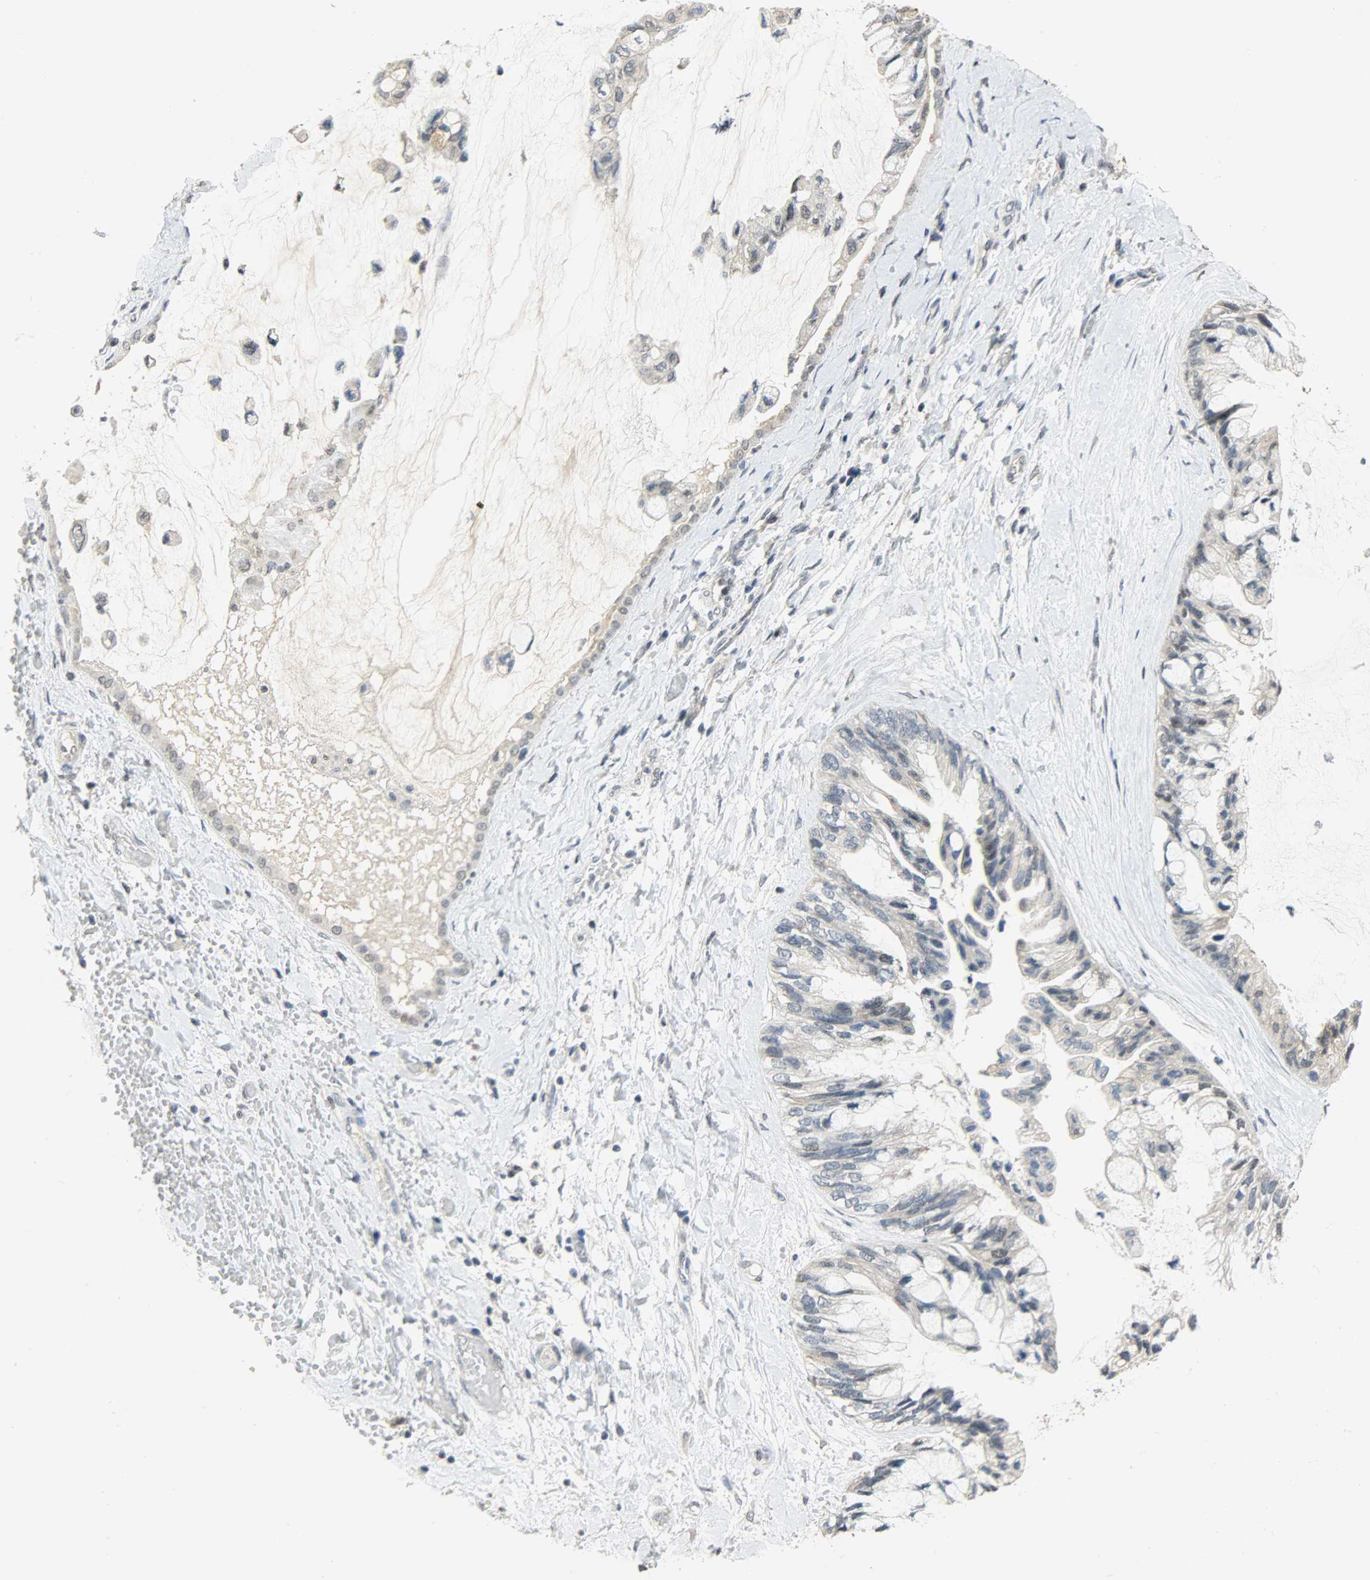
{"staining": {"intensity": "weak", "quantity": "<25%", "location": "cytoplasmic/membranous"}, "tissue": "ovarian cancer", "cell_type": "Tumor cells", "image_type": "cancer", "snomed": [{"axis": "morphology", "description": "Cystadenocarcinoma, mucinous, NOS"}, {"axis": "topography", "description": "Ovary"}], "caption": "Ovarian cancer was stained to show a protein in brown. There is no significant expression in tumor cells.", "gene": "DNAJB6", "patient": {"sex": "female", "age": 39}}